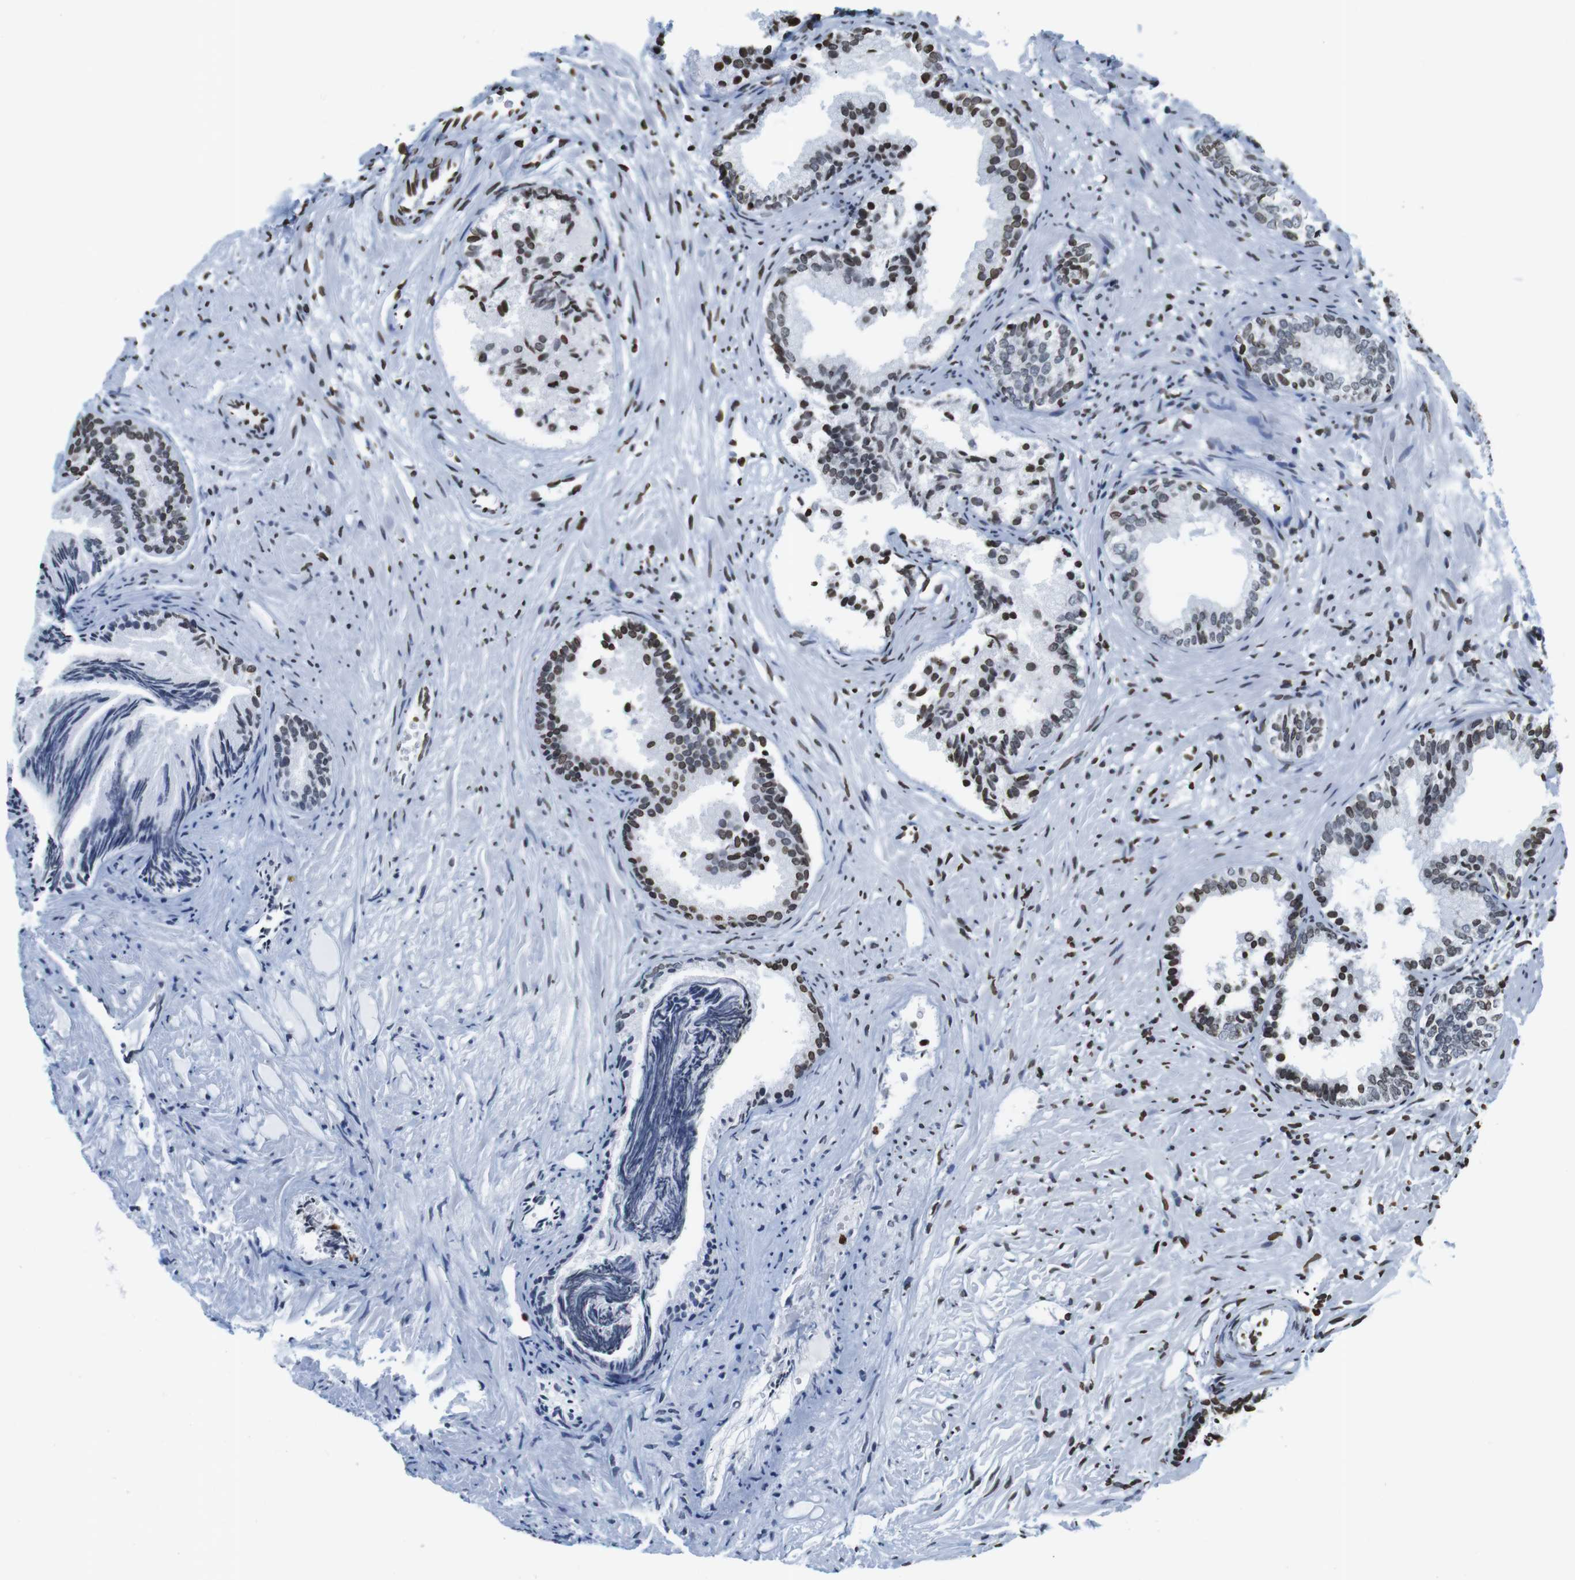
{"staining": {"intensity": "moderate", "quantity": ">75%", "location": "nuclear"}, "tissue": "prostate", "cell_type": "Glandular cells", "image_type": "normal", "snomed": [{"axis": "morphology", "description": "Normal tissue, NOS"}, {"axis": "topography", "description": "Prostate"}], "caption": "Brown immunohistochemical staining in unremarkable prostate demonstrates moderate nuclear positivity in about >75% of glandular cells. The protein is shown in brown color, while the nuclei are stained blue.", "gene": "BSX", "patient": {"sex": "male", "age": 76}}